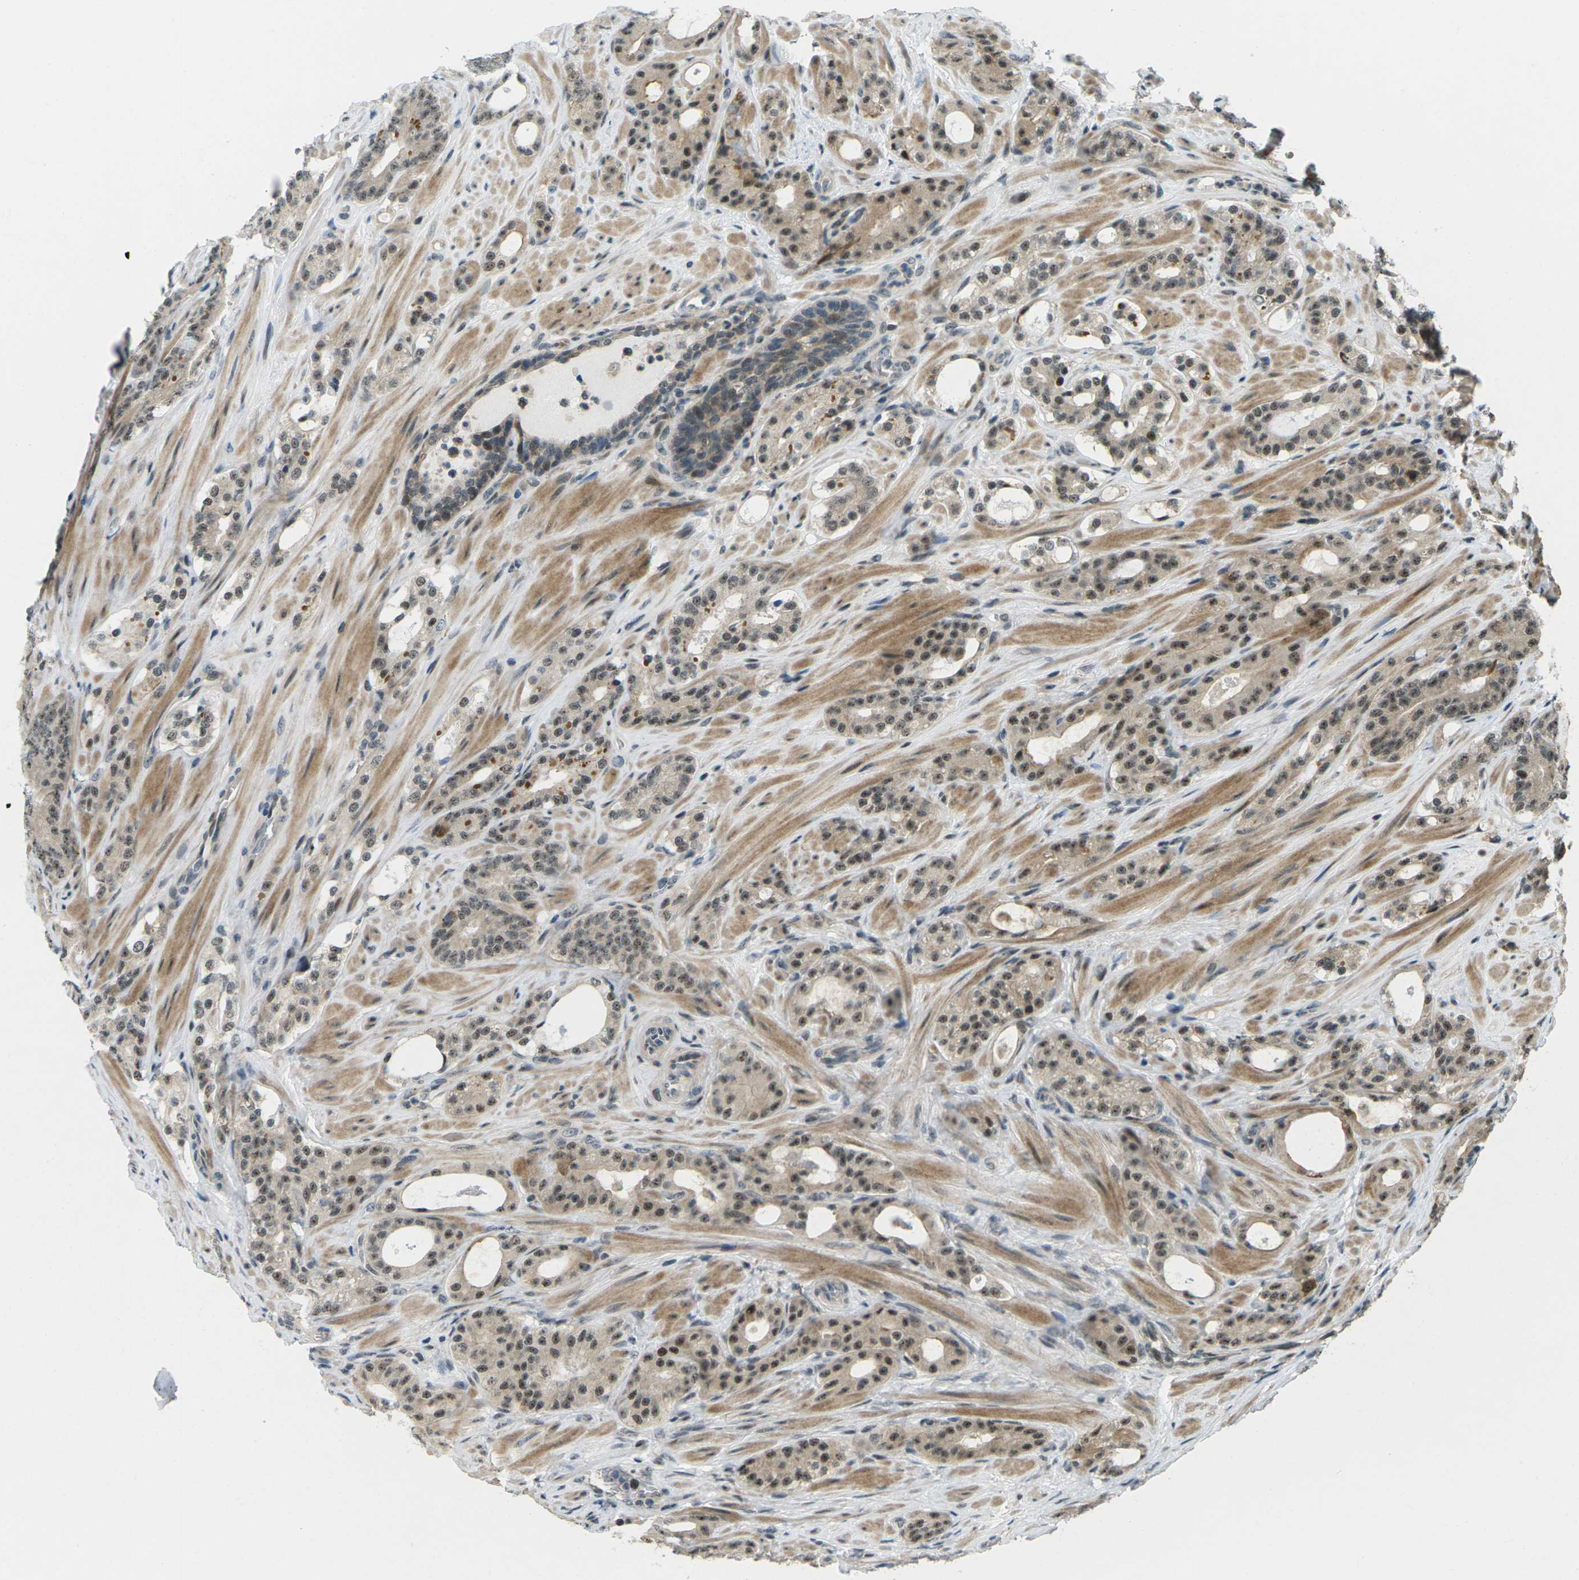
{"staining": {"intensity": "moderate", "quantity": ">75%", "location": "cytoplasmic/membranous,nuclear"}, "tissue": "prostate cancer", "cell_type": "Tumor cells", "image_type": "cancer", "snomed": [{"axis": "morphology", "description": "Adenocarcinoma, Low grade"}, {"axis": "topography", "description": "Prostate"}], "caption": "Immunohistochemical staining of prostate adenocarcinoma (low-grade) displays moderate cytoplasmic/membranous and nuclear protein expression in about >75% of tumor cells. Using DAB (brown) and hematoxylin (blue) stains, captured at high magnification using brightfield microscopy.", "gene": "UBE2S", "patient": {"sex": "male", "age": 63}}